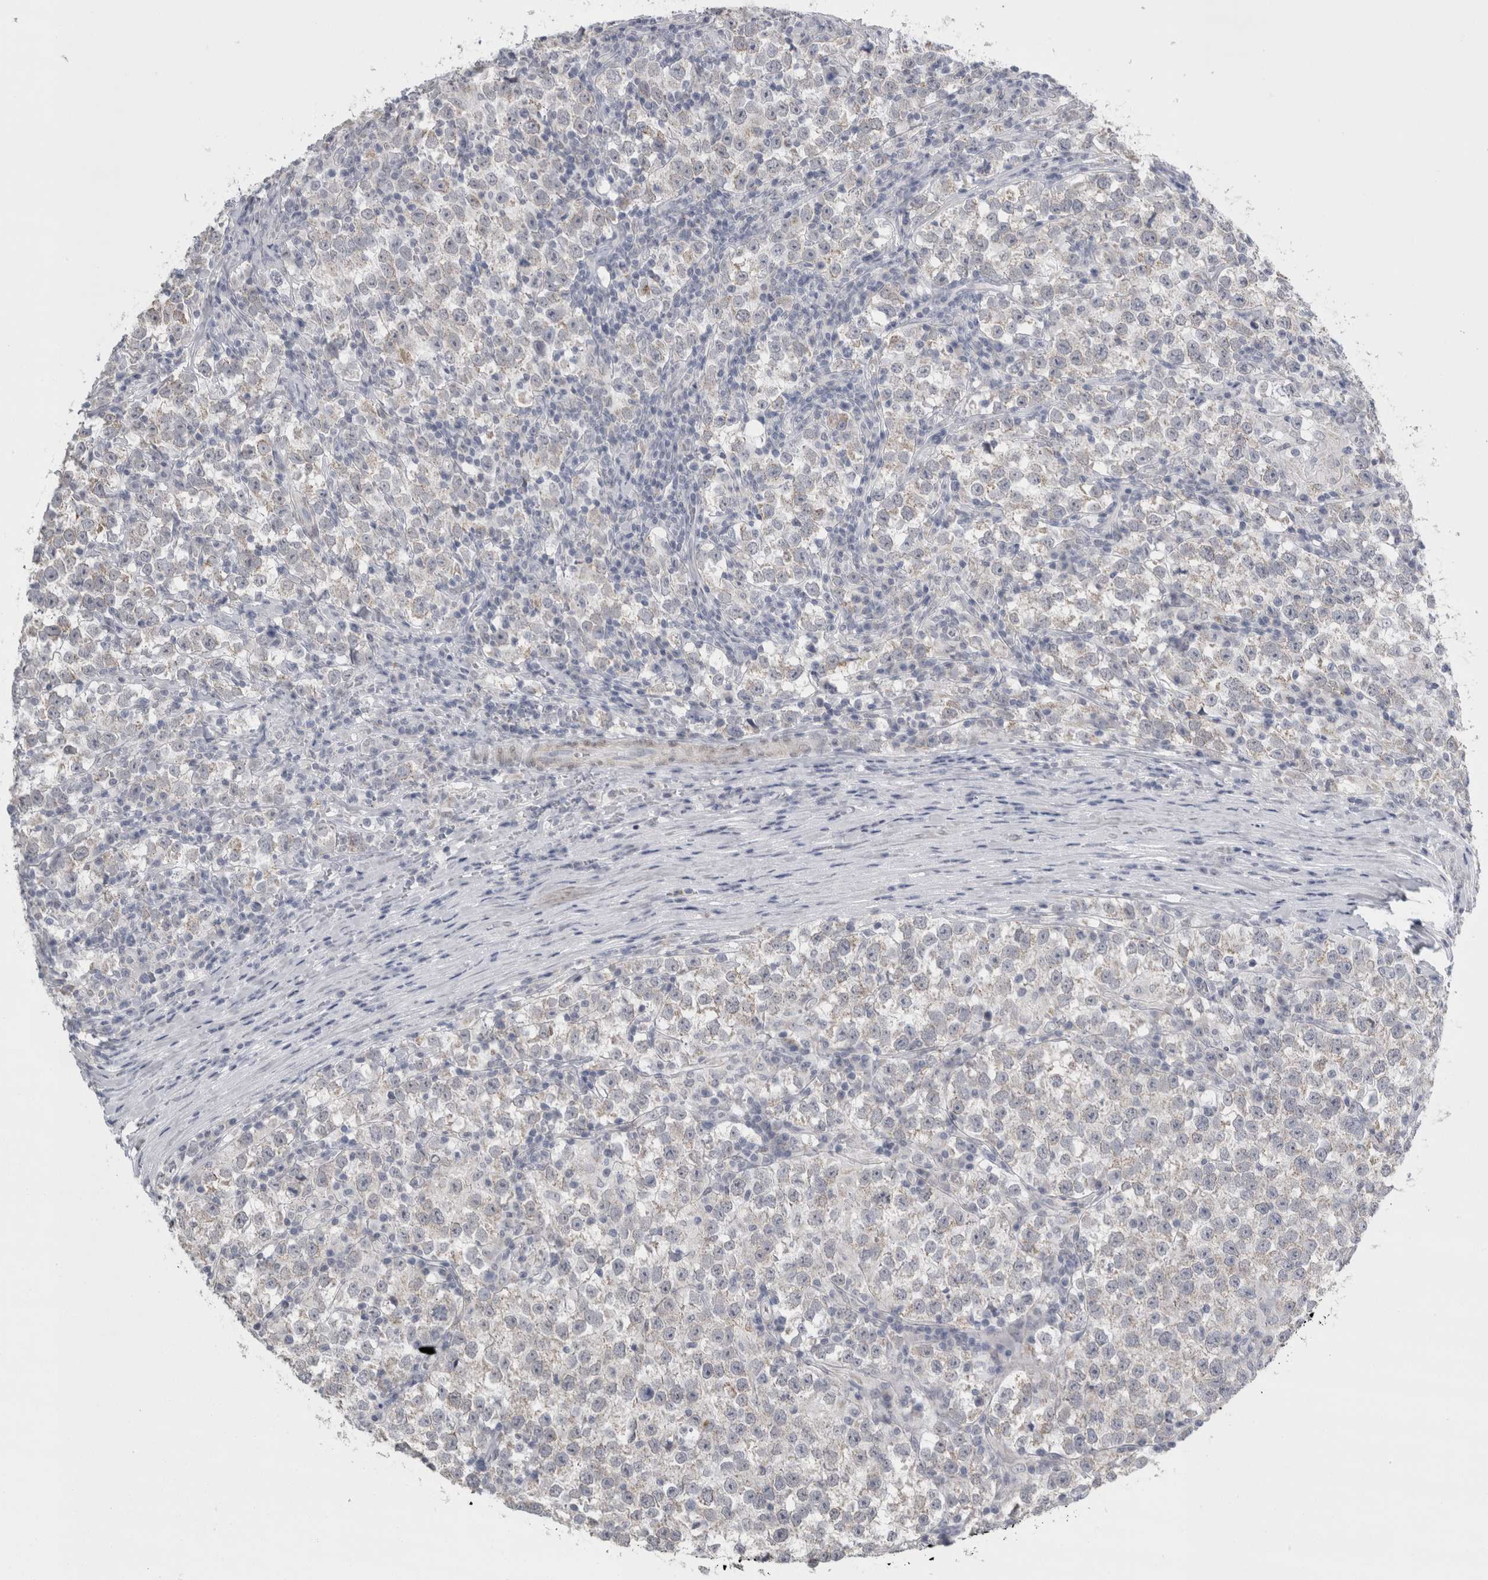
{"staining": {"intensity": "negative", "quantity": "none", "location": "none"}, "tissue": "testis cancer", "cell_type": "Tumor cells", "image_type": "cancer", "snomed": [{"axis": "morphology", "description": "Normal tissue, NOS"}, {"axis": "morphology", "description": "Seminoma, NOS"}, {"axis": "topography", "description": "Testis"}], "caption": "Human testis seminoma stained for a protein using immunohistochemistry (IHC) exhibits no positivity in tumor cells.", "gene": "PLIN1", "patient": {"sex": "male", "age": 43}}